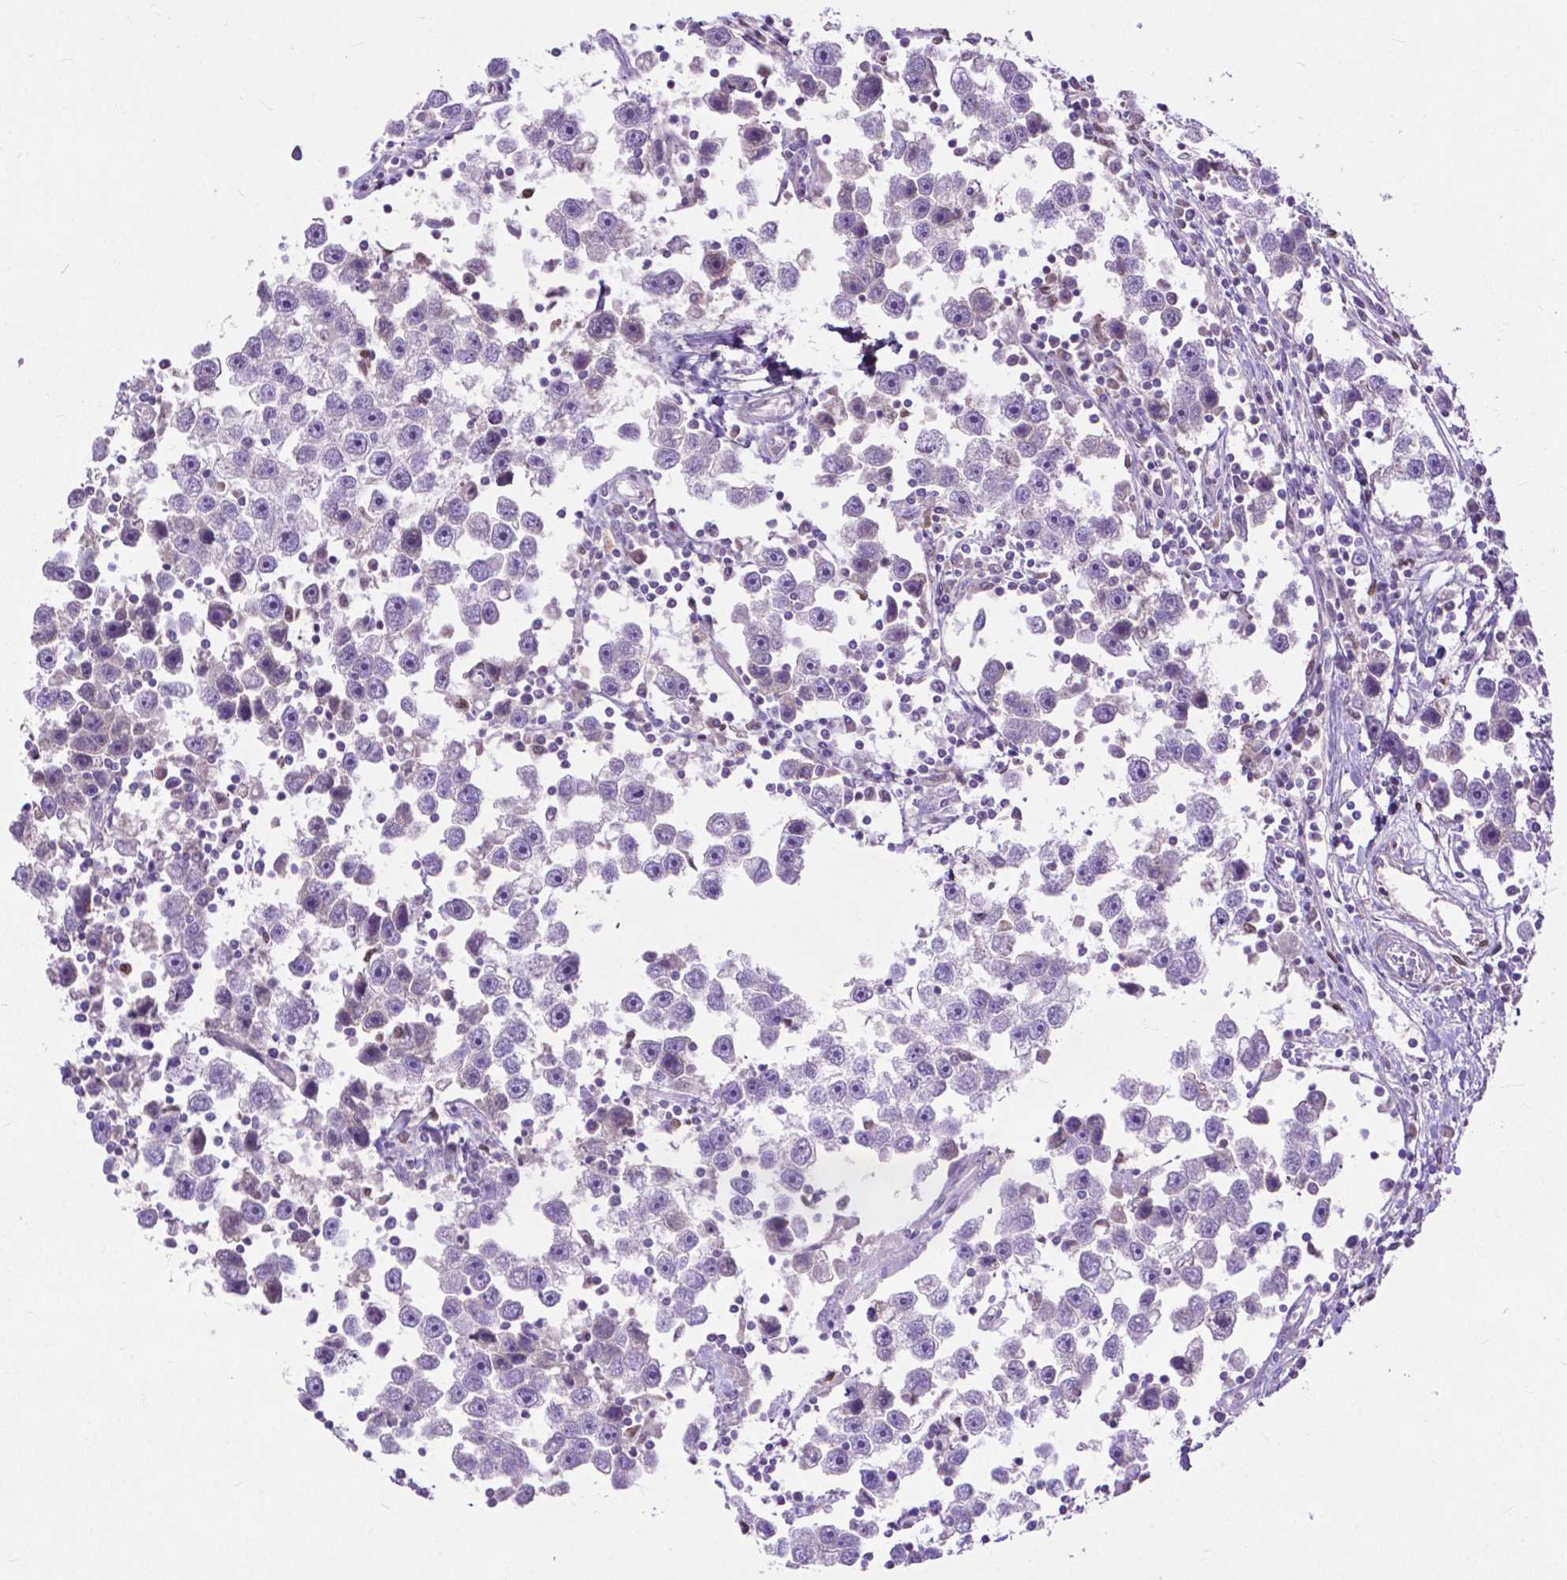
{"staining": {"intensity": "negative", "quantity": "none", "location": "none"}, "tissue": "testis cancer", "cell_type": "Tumor cells", "image_type": "cancer", "snomed": [{"axis": "morphology", "description": "Seminoma, NOS"}, {"axis": "topography", "description": "Testis"}], "caption": "Testis cancer (seminoma) stained for a protein using immunohistochemistry (IHC) reveals no positivity tumor cells.", "gene": "THEGL", "patient": {"sex": "male", "age": 30}}